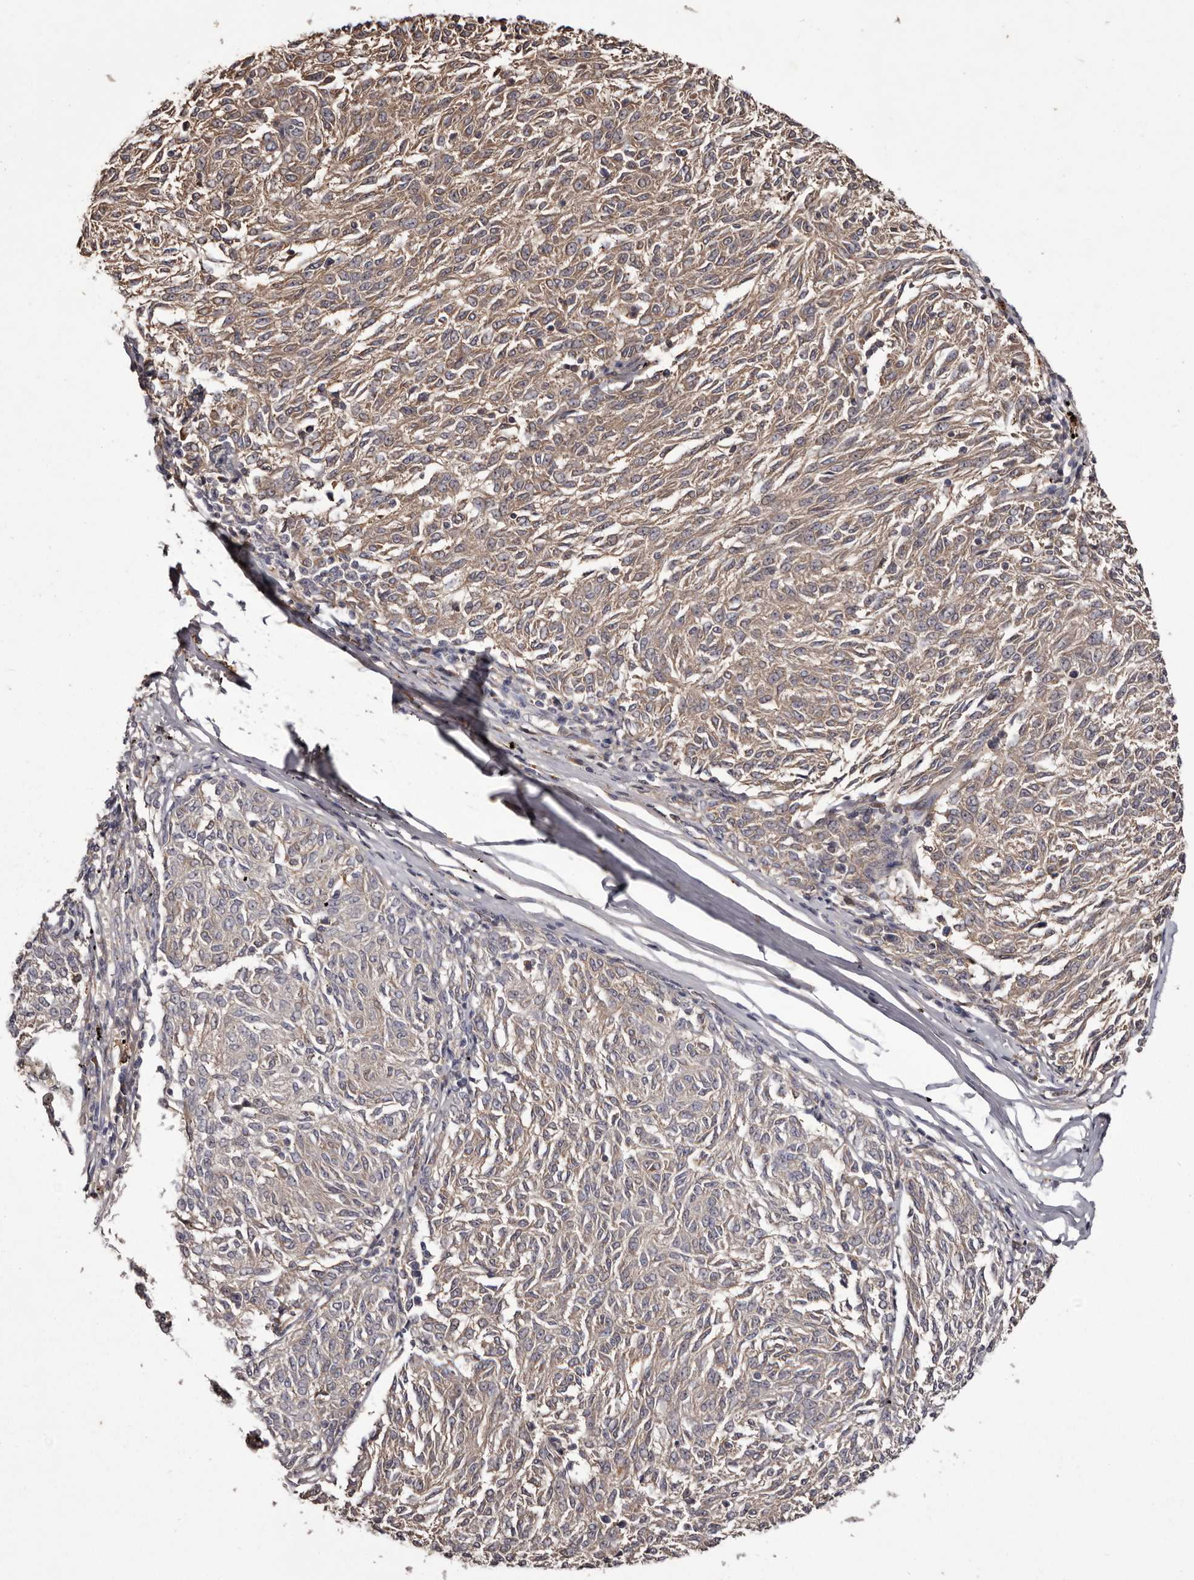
{"staining": {"intensity": "weak", "quantity": "25%-75%", "location": "cytoplasmic/membranous"}, "tissue": "melanoma", "cell_type": "Tumor cells", "image_type": "cancer", "snomed": [{"axis": "morphology", "description": "Malignant melanoma, NOS"}, {"axis": "topography", "description": "Skin"}], "caption": "Immunohistochemical staining of melanoma reveals low levels of weak cytoplasmic/membranous protein expression in approximately 25%-75% of tumor cells.", "gene": "CYP1B1", "patient": {"sex": "female", "age": 72}}